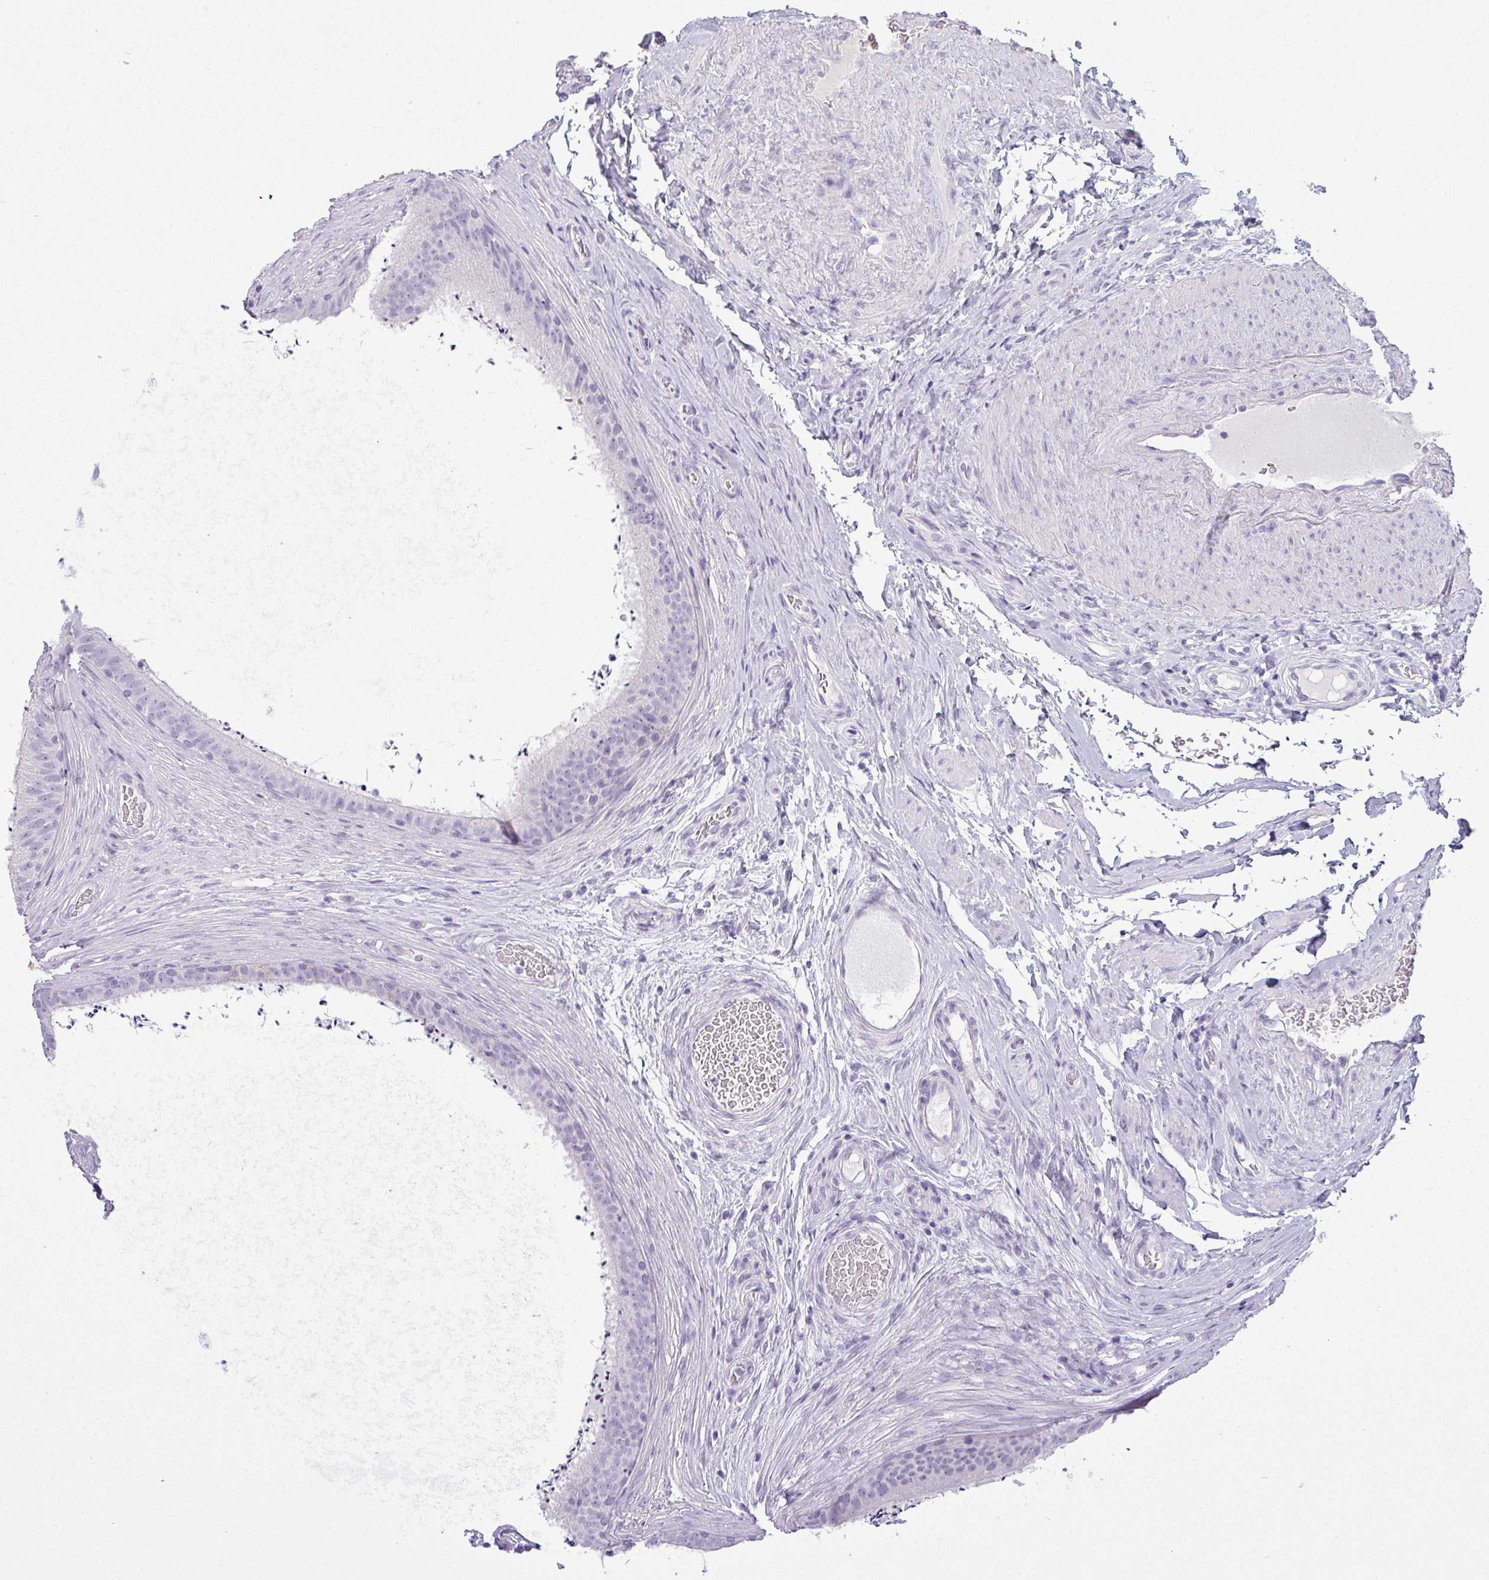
{"staining": {"intensity": "negative", "quantity": "none", "location": "none"}, "tissue": "epididymis", "cell_type": "Glandular cells", "image_type": "normal", "snomed": [{"axis": "morphology", "description": "Normal tissue, NOS"}, {"axis": "topography", "description": "Testis"}, {"axis": "topography", "description": "Epididymis"}], "caption": "A photomicrograph of epididymis stained for a protein reveals no brown staining in glandular cells. Brightfield microscopy of immunohistochemistry (IHC) stained with DAB (brown) and hematoxylin (blue), captured at high magnification.", "gene": "CDH16", "patient": {"sex": "male", "age": 41}}